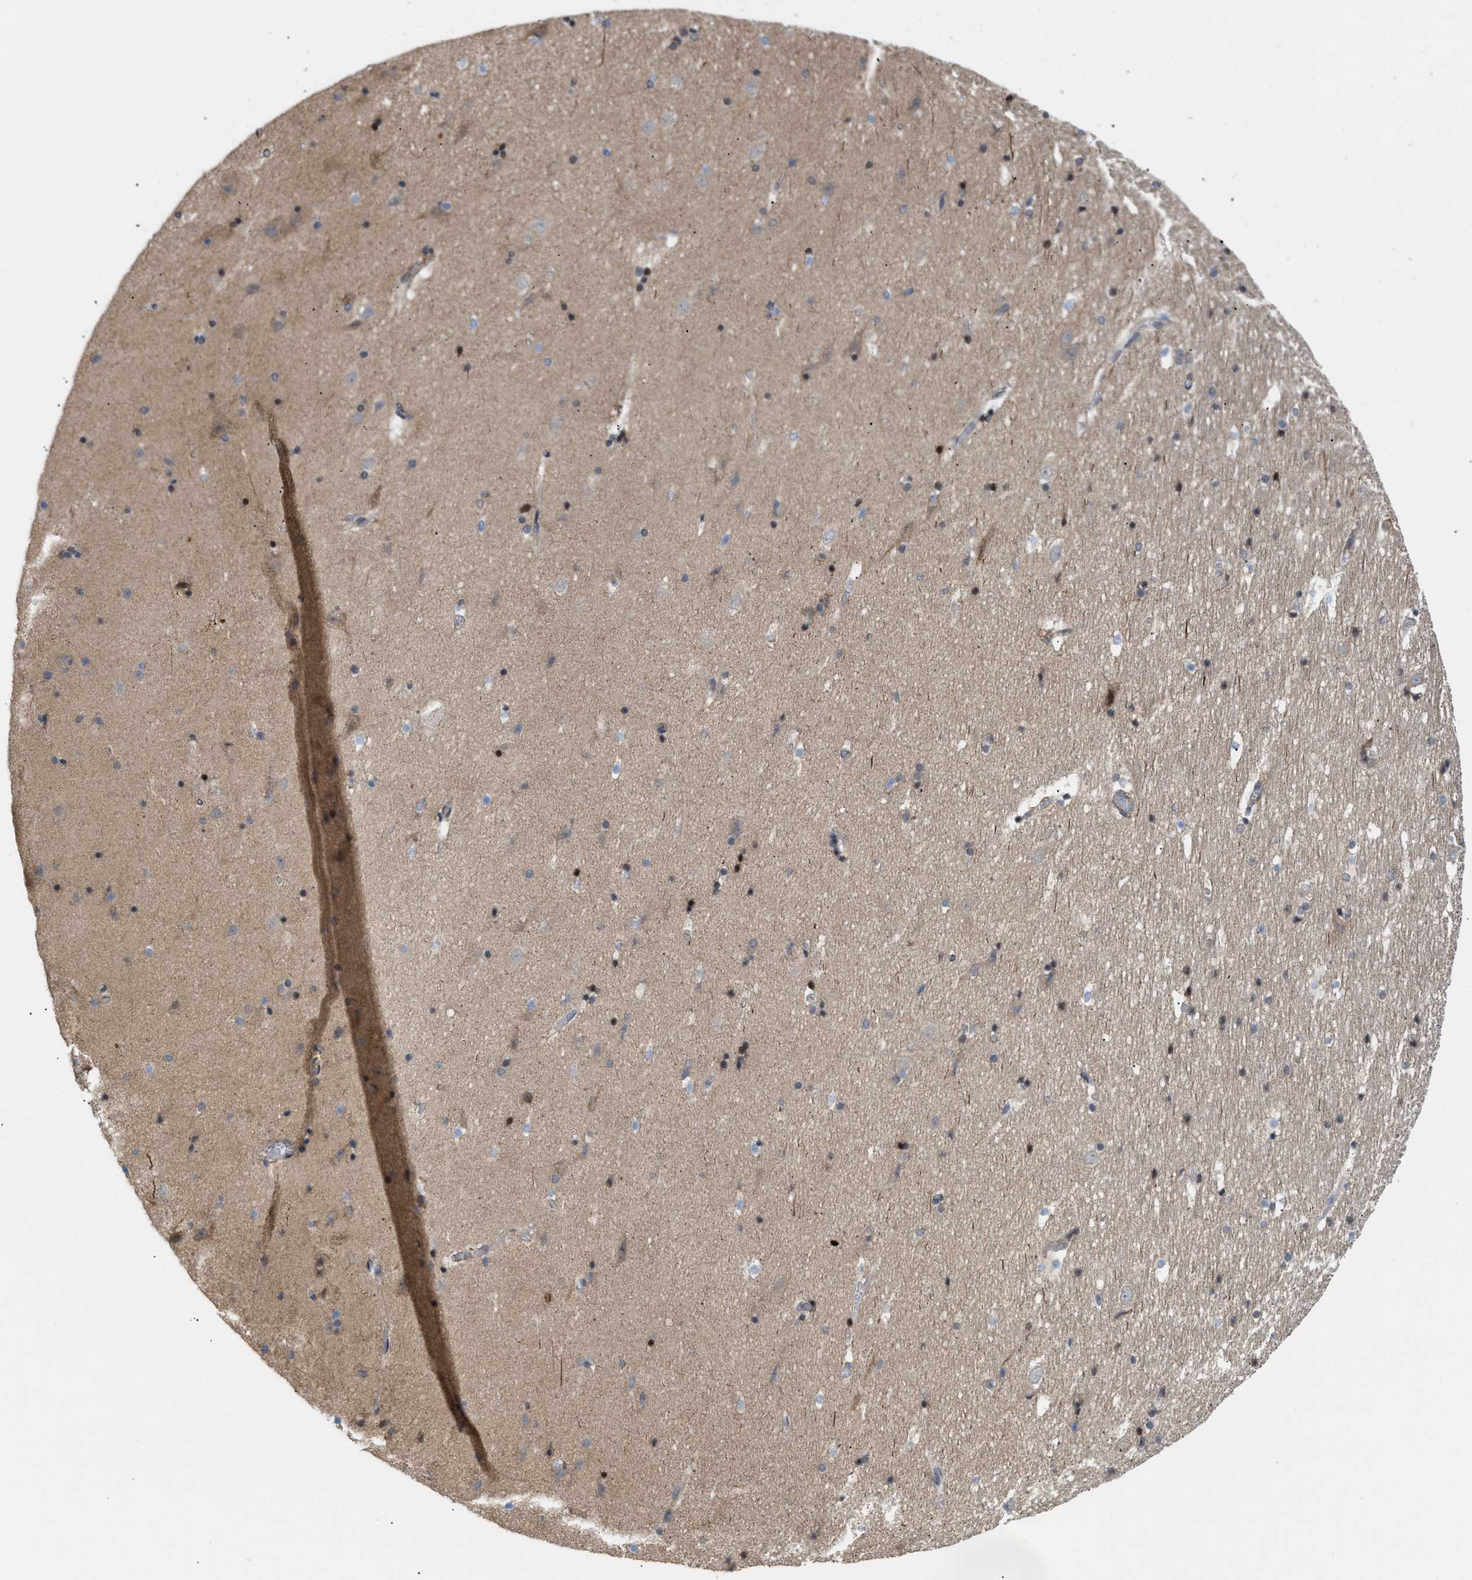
{"staining": {"intensity": "moderate", "quantity": "<25%", "location": "cytoplasmic/membranous,nuclear"}, "tissue": "hippocampus", "cell_type": "Glial cells", "image_type": "normal", "snomed": [{"axis": "morphology", "description": "Normal tissue, NOS"}, {"axis": "topography", "description": "Hippocampus"}], "caption": "Moderate cytoplasmic/membranous,nuclear positivity for a protein is present in approximately <25% of glial cells of unremarkable hippocampus using IHC.", "gene": "MFSD6", "patient": {"sex": "male", "age": 45}}